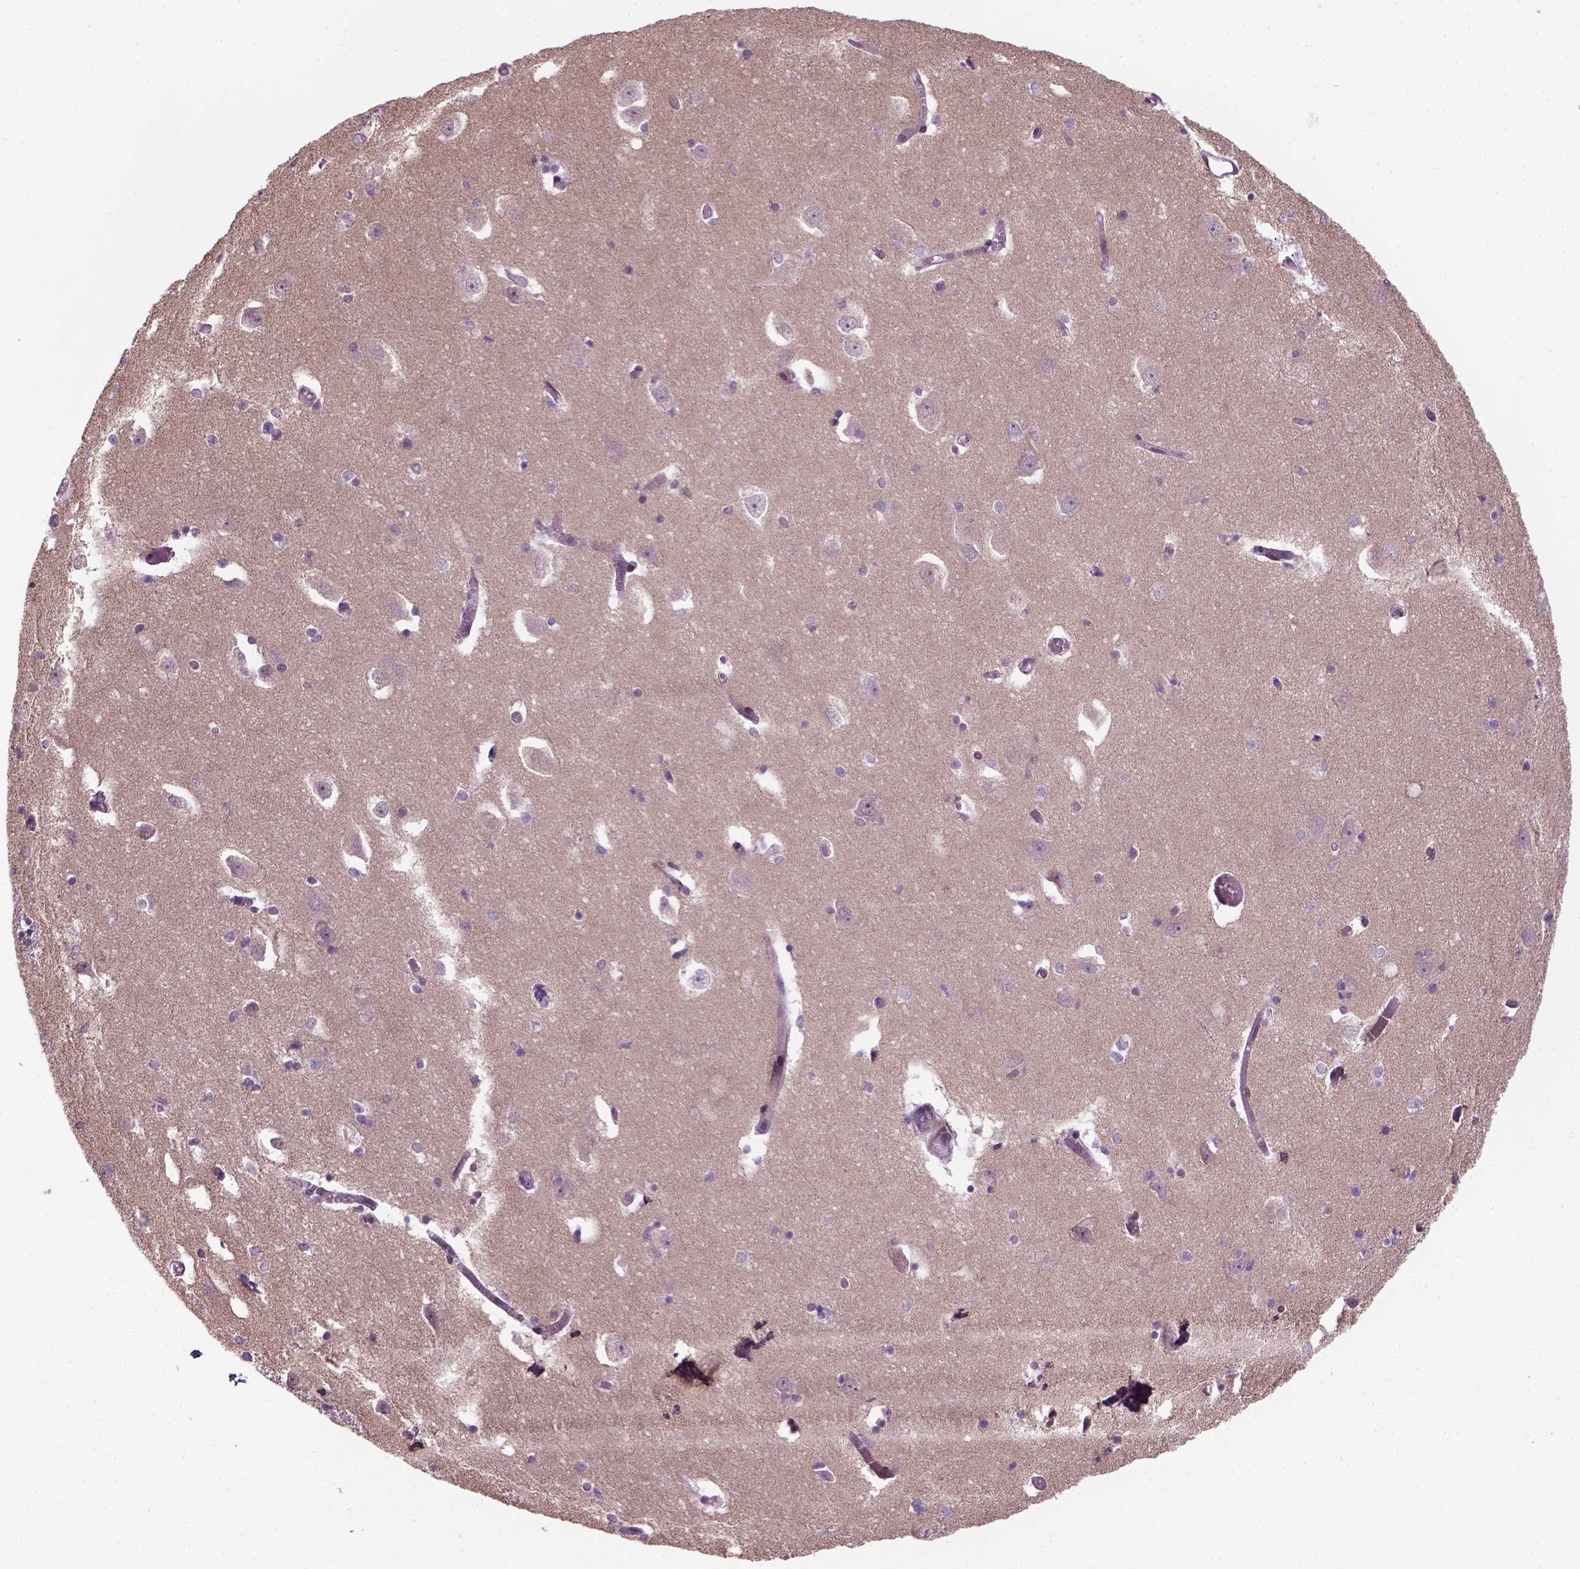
{"staining": {"intensity": "negative", "quantity": "none", "location": "none"}, "tissue": "caudate", "cell_type": "Glial cells", "image_type": "normal", "snomed": [{"axis": "morphology", "description": "Normal tissue, NOS"}, {"axis": "topography", "description": "Lateral ventricle wall"}, {"axis": "topography", "description": "Hippocampus"}], "caption": "DAB (3,3'-diaminobenzidine) immunohistochemical staining of normal human caudate demonstrates no significant positivity in glial cells. The staining was performed using DAB to visualize the protein expression in brown, while the nuclei were stained in blue with hematoxylin (Magnification: 20x).", "gene": "XK", "patient": {"sex": "female", "age": 63}}